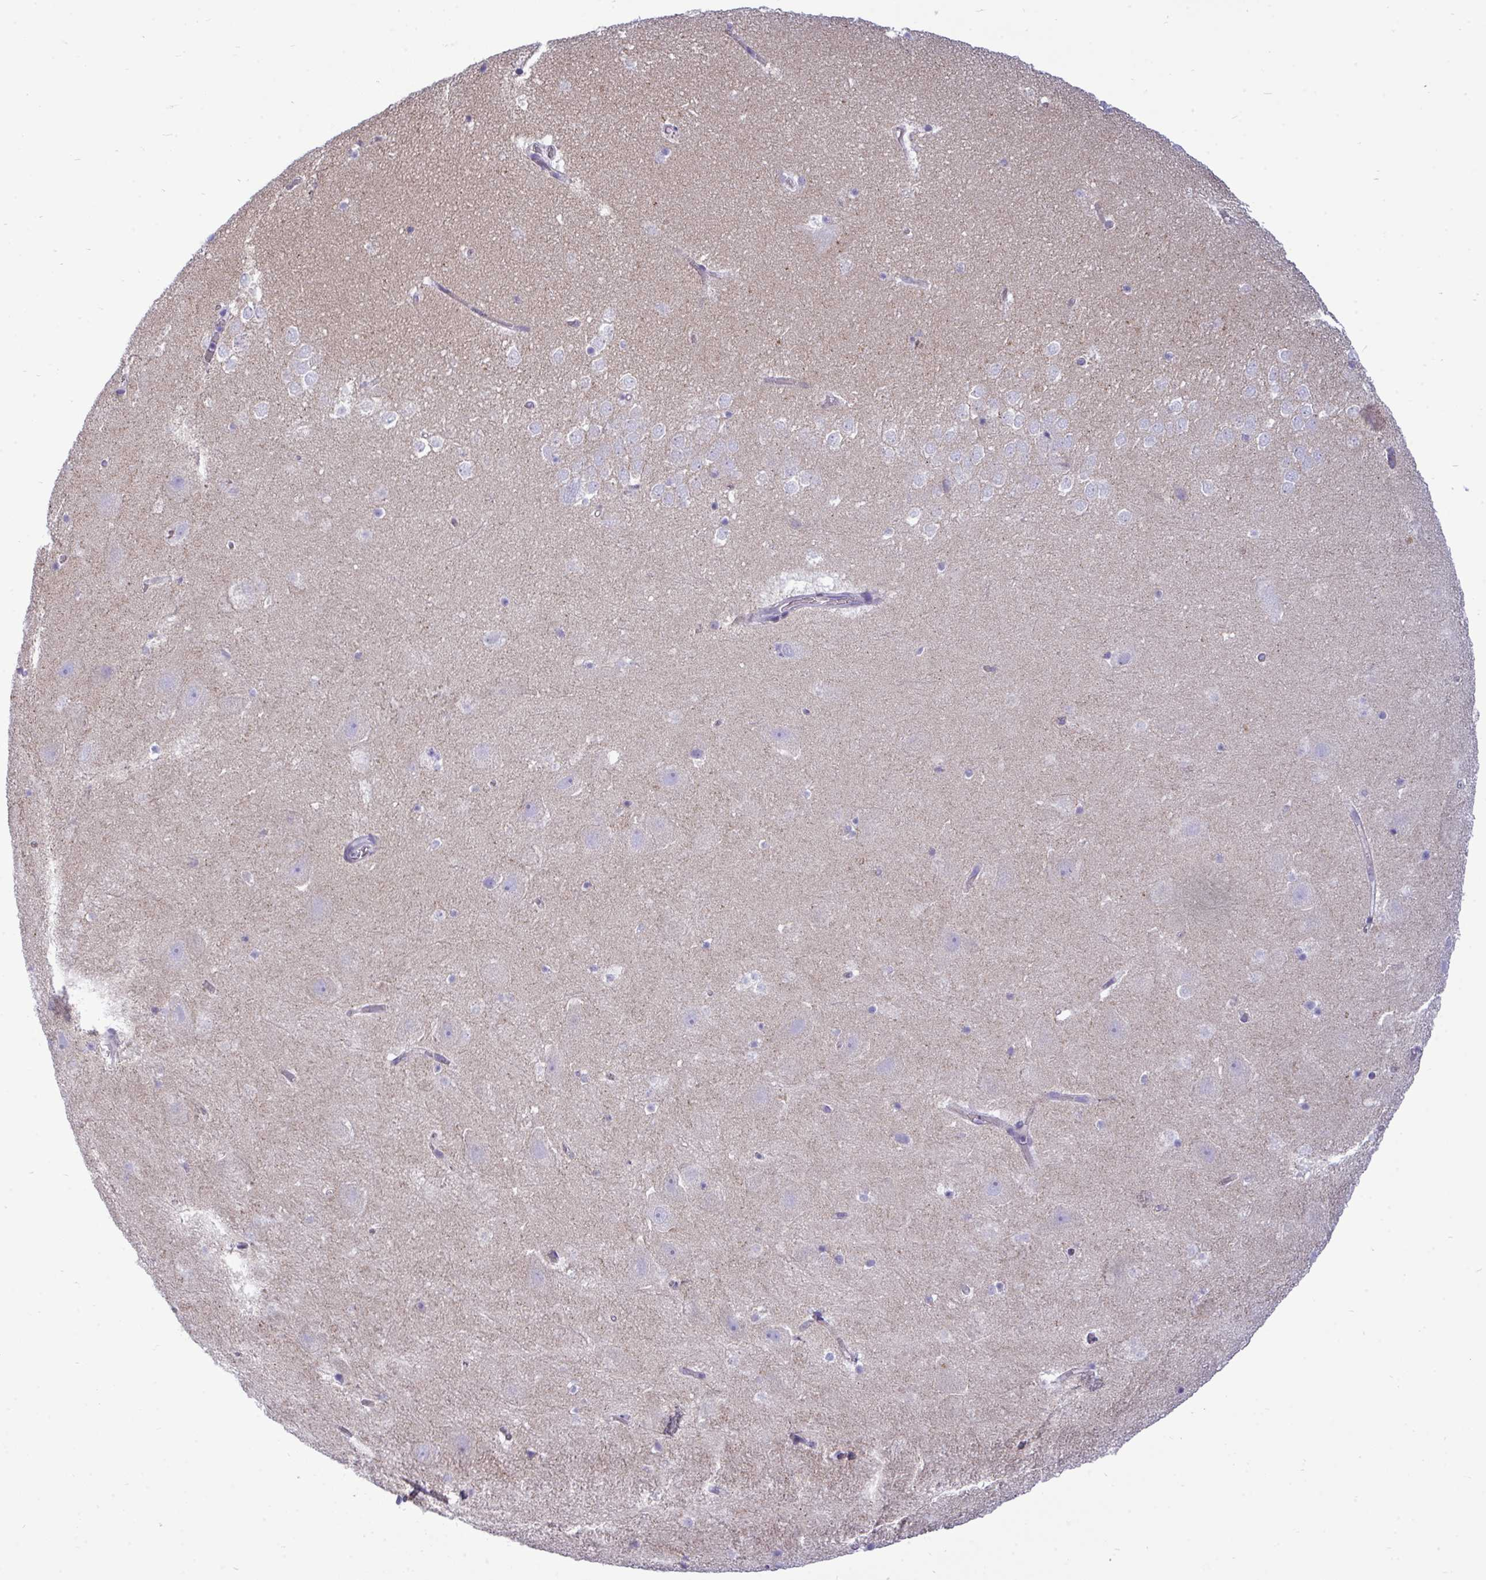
{"staining": {"intensity": "negative", "quantity": "none", "location": "none"}, "tissue": "hippocampus", "cell_type": "Glial cells", "image_type": "normal", "snomed": [{"axis": "morphology", "description": "Normal tissue, NOS"}, {"axis": "topography", "description": "Hippocampus"}], "caption": "DAB immunohistochemical staining of unremarkable hippocampus shows no significant staining in glial cells. (IHC, brightfield microscopy, high magnification).", "gene": "MYH10", "patient": {"sex": "female", "age": 42}}